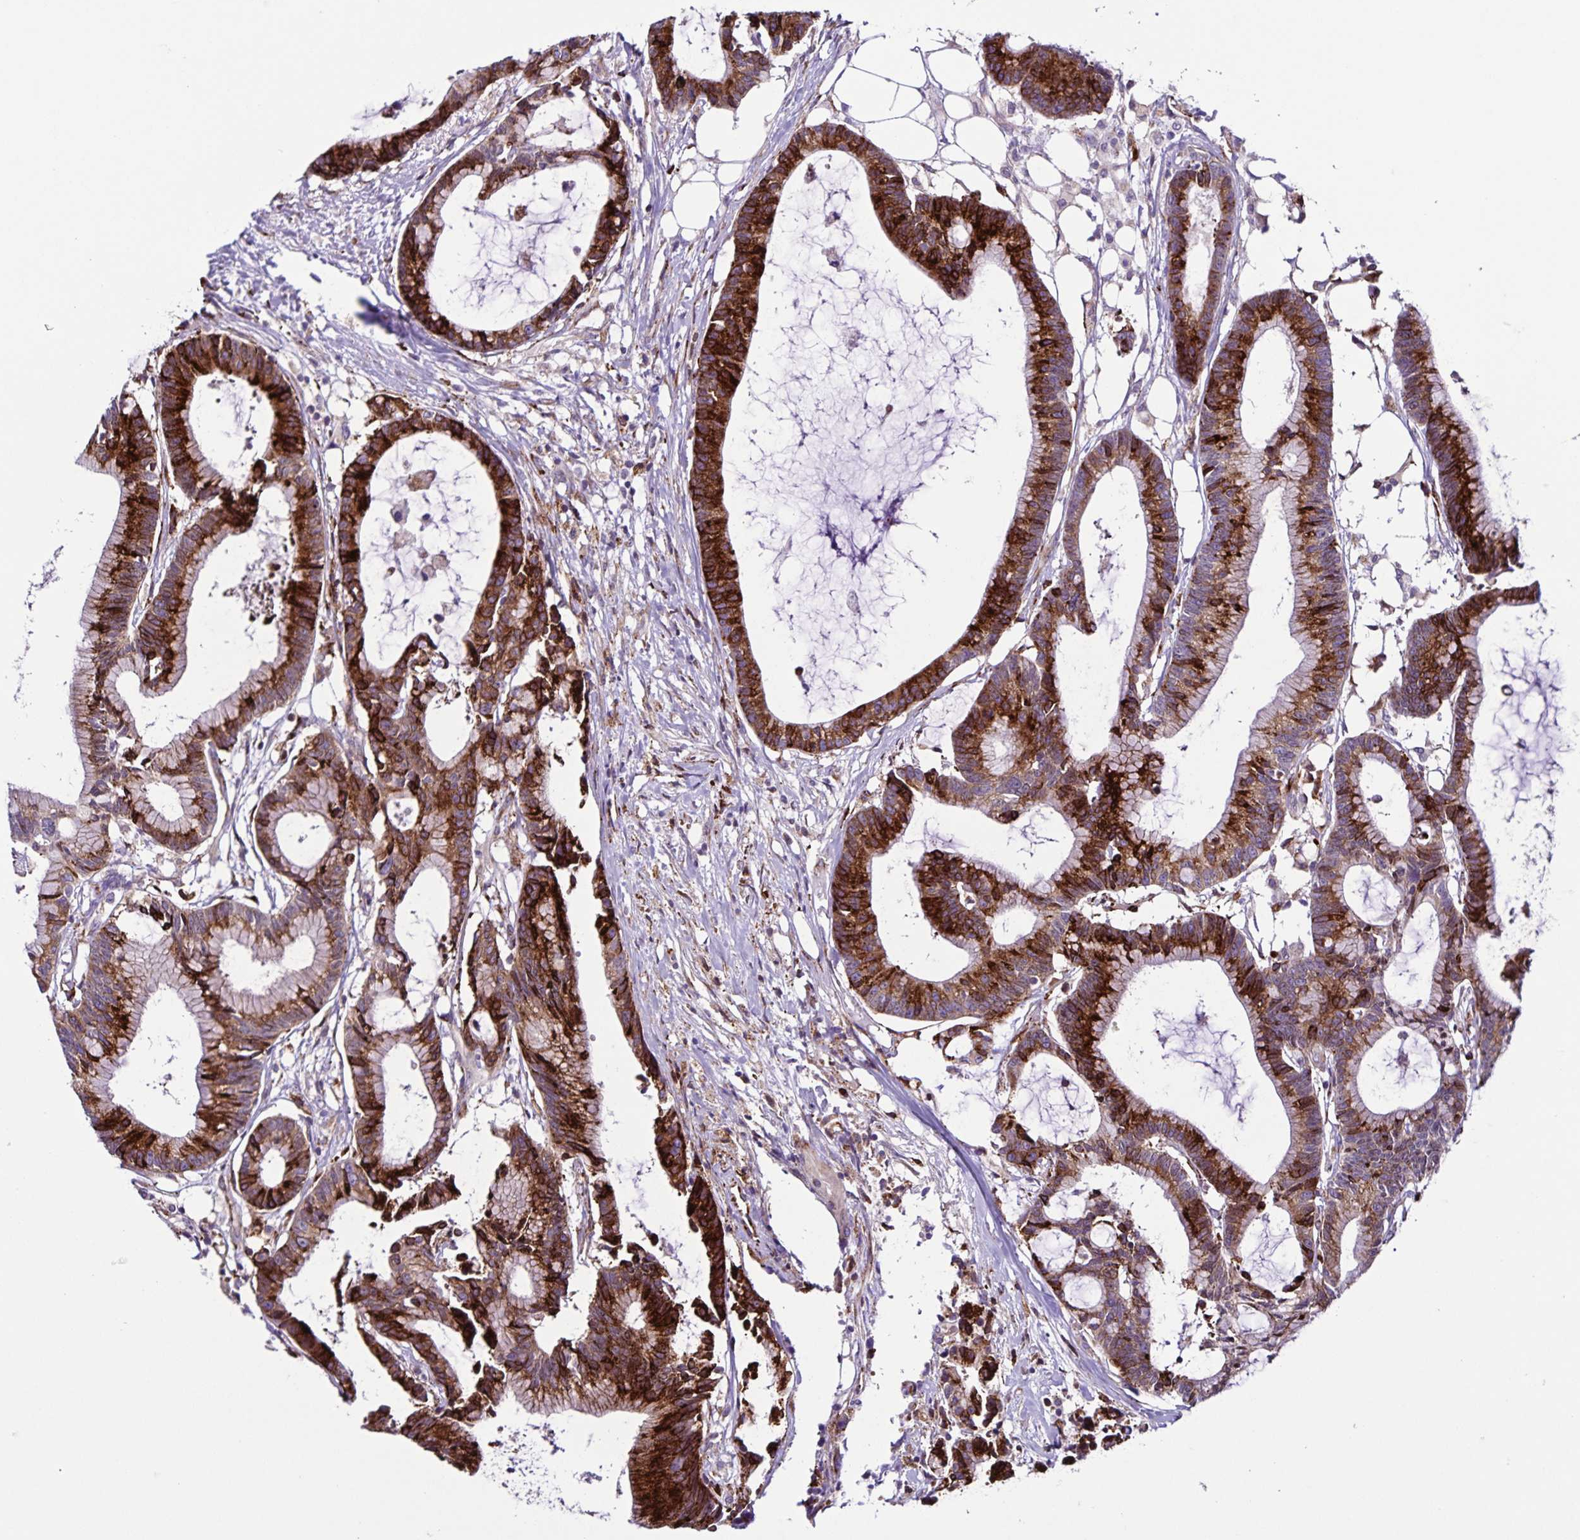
{"staining": {"intensity": "strong", "quantity": ">75%", "location": "cytoplasmic/membranous"}, "tissue": "colorectal cancer", "cell_type": "Tumor cells", "image_type": "cancer", "snomed": [{"axis": "morphology", "description": "Adenocarcinoma, NOS"}, {"axis": "topography", "description": "Colon"}], "caption": "DAB immunohistochemical staining of adenocarcinoma (colorectal) shows strong cytoplasmic/membranous protein expression in approximately >75% of tumor cells.", "gene": "OSBPL5", "patient": {"sex": "female", "age": 78}}